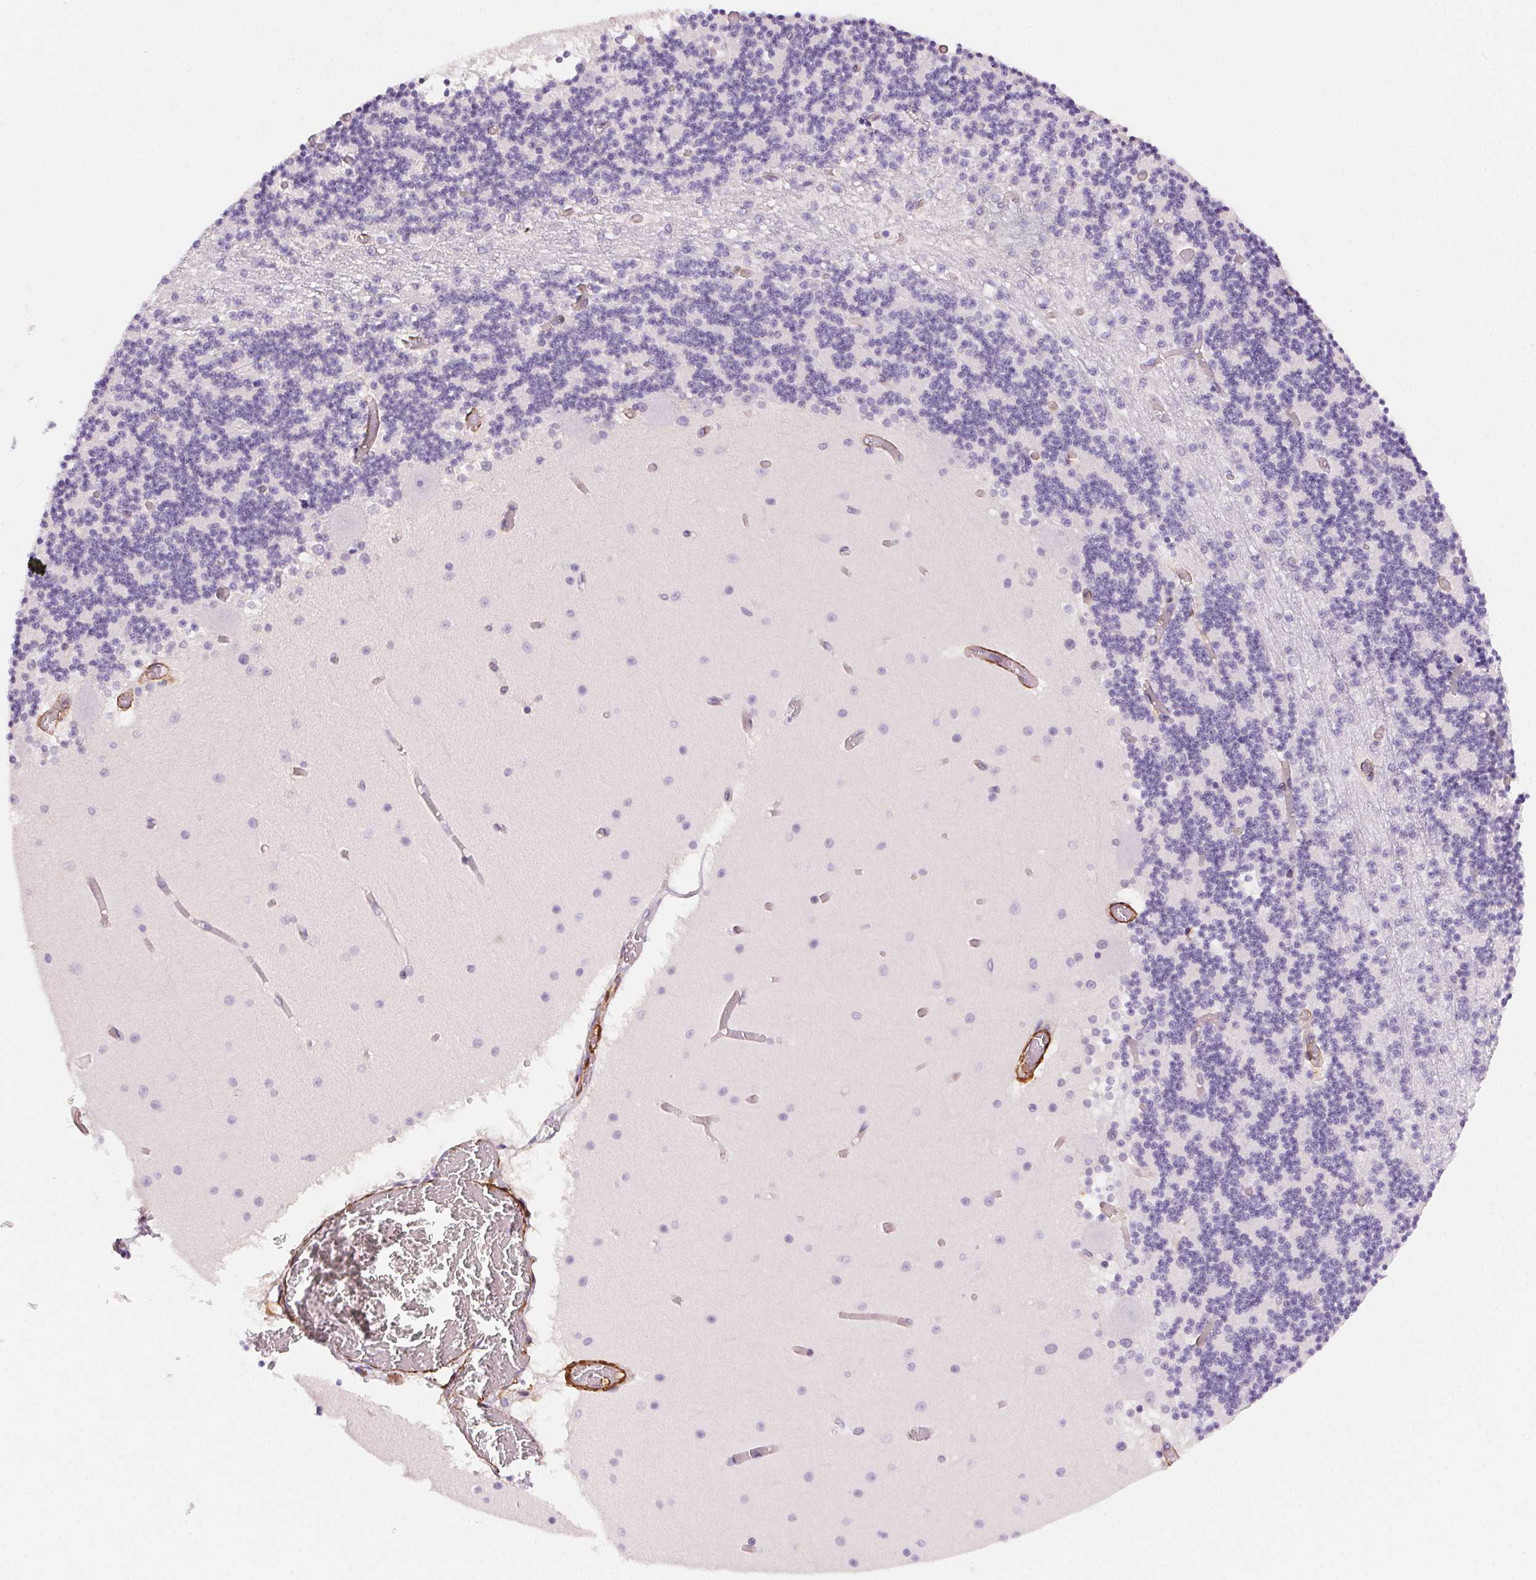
{"staining": {"intensity": "negative", "quantity": "none", "location": "none"}, "tissue": "cerebellum", "cell_type": "Cells in granular layer", "image_type": "normal", "snomed": [{"axis": "morphology", "description": "Normal tissue, NOS"}, {"axis": "topography", "description": "Cerebellum"}], "caption": "There is no significant positivity in cells in granular layer of cerebellum.", "gene": "GPX8", "patient": {"sex": "female", "age": 28}}